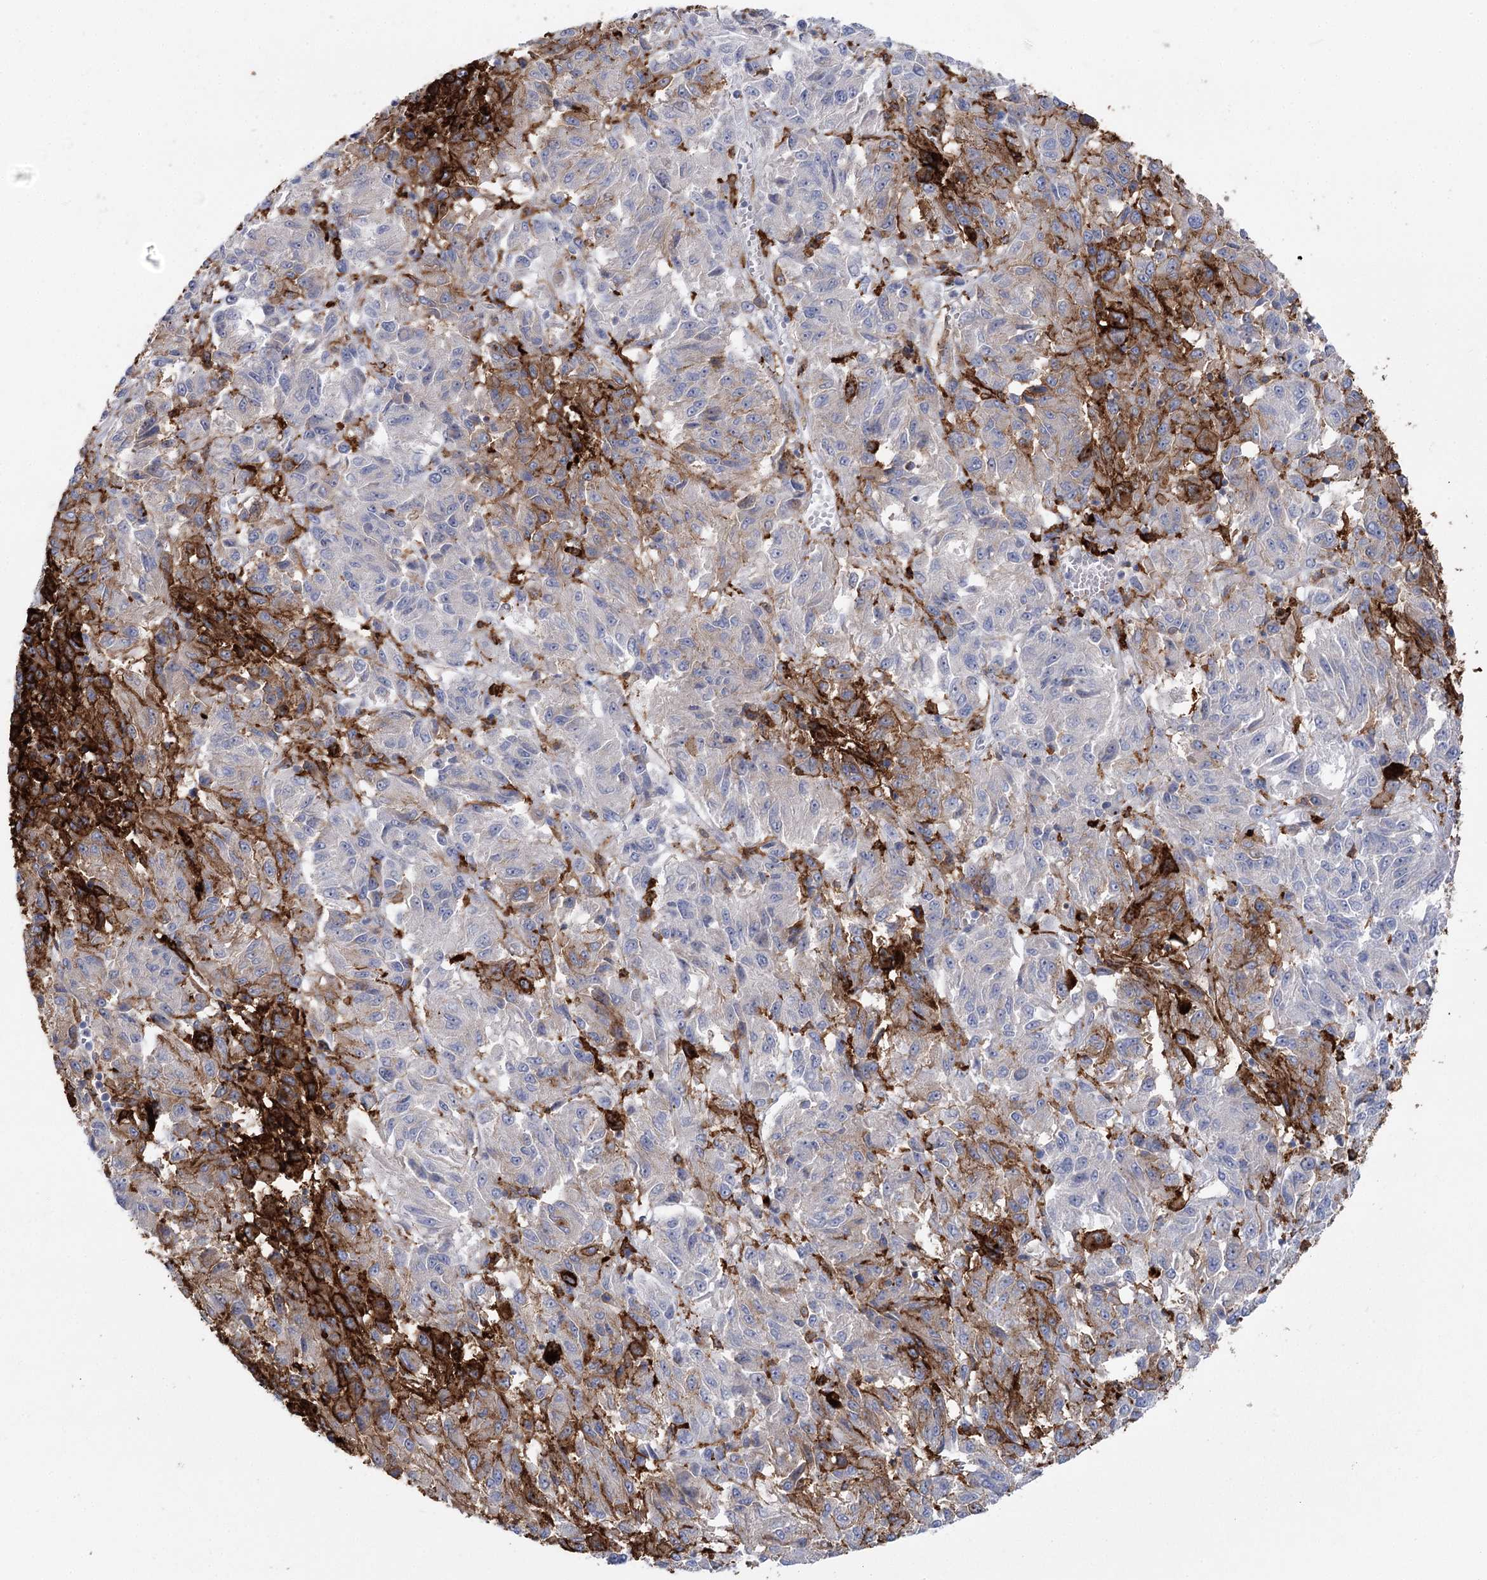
{"staining": {"intensity": "negative", "quantity": "none", "location": "none"}, "tissue": "melanoma", "cell_type": "Tumor cells", "image_type": "cancer", "snomed": [{"axis": "morphology", "description": "Malignant melanoma, Metastatic site"}, {"axis": "topography", "description": "Lung"}], "caption": "Photomicrograph shows no significant protein positivity in tumor cells of malignant melanoma (metastatic site).", "gene": "PIWIL4", "patient": {"sex": "male", "age": 64}}